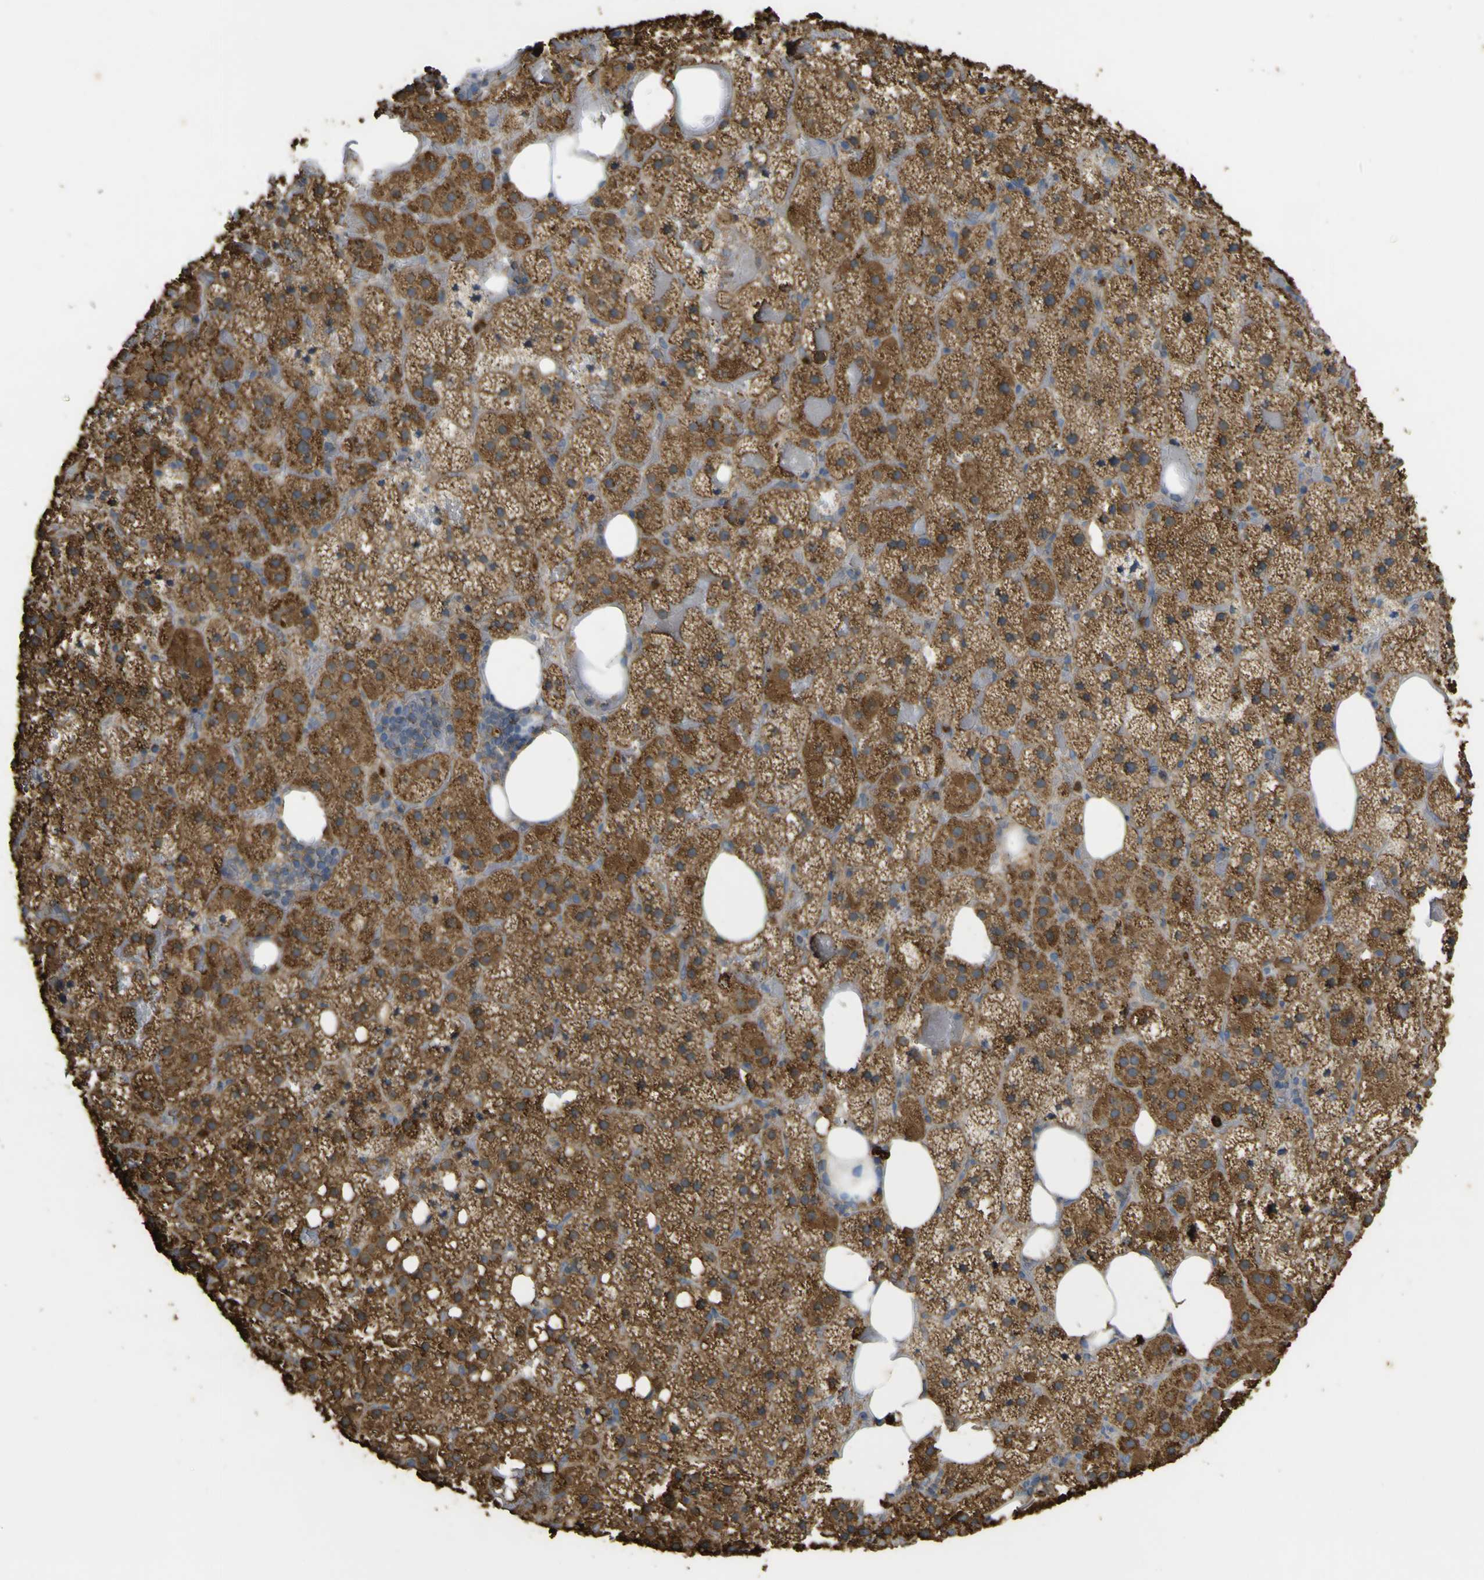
{"staining": {"intensity": "strong", "quantity": ">75%", "location": "cytoplasmic/membranous"}, "tissue": "adrenal gland", "cell_type": "Glandular cells", "image_type": "normal", "snomed": [{"axis": "morphology", "description": "Normal tissue, NOS"}, {"axis": "topography", "description": "Adrenal gland"}], "caption": "Immunohistochemical staining of unremarkable human adrenal gland demonstrates high levels of strong cytoplasmic/membranous staining in approximately >75% of glandular cells.", "gene": "ACSL3", "patient": {"sex": "female", "age": 59}}